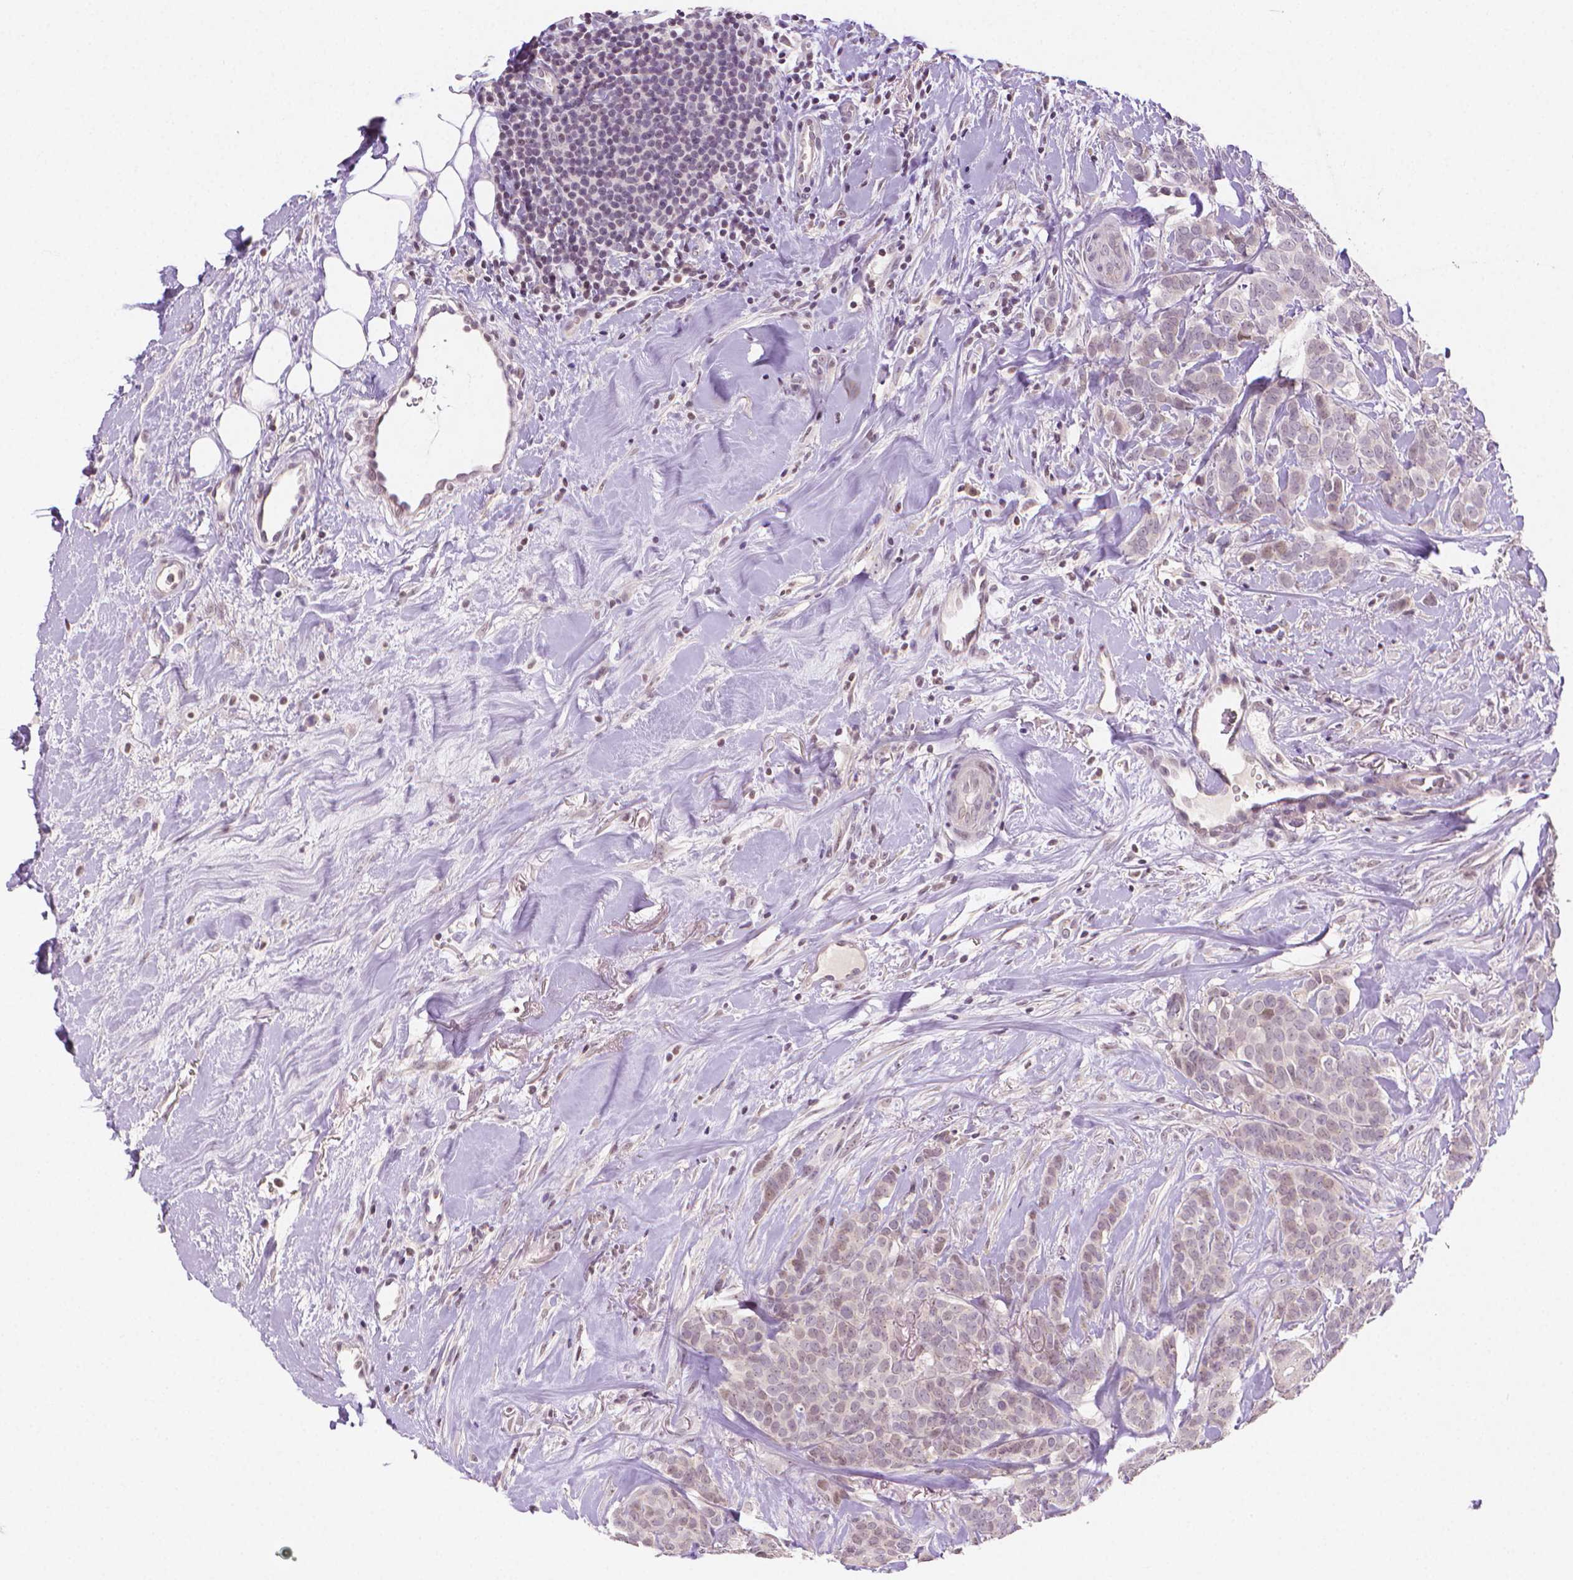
{"staining": {"intensity": "weak", "quantity": "<25%", "location": "nuclear"}, "tissue": "breast cancer", "cell_type": "Tumor cells", "image_type": "cancer", "snomed": [{"axis": "morphology", "description": "Duct carcinoma"}, {"axis": "topography", "description": "Breast"}], "caption": "Breast intraductal carcinoma stained for a protein using immunohistochemistry demonstrates no staining tumor cells.", "gene": "NCAN", "patient": {"sex": "female", "age": 84}}